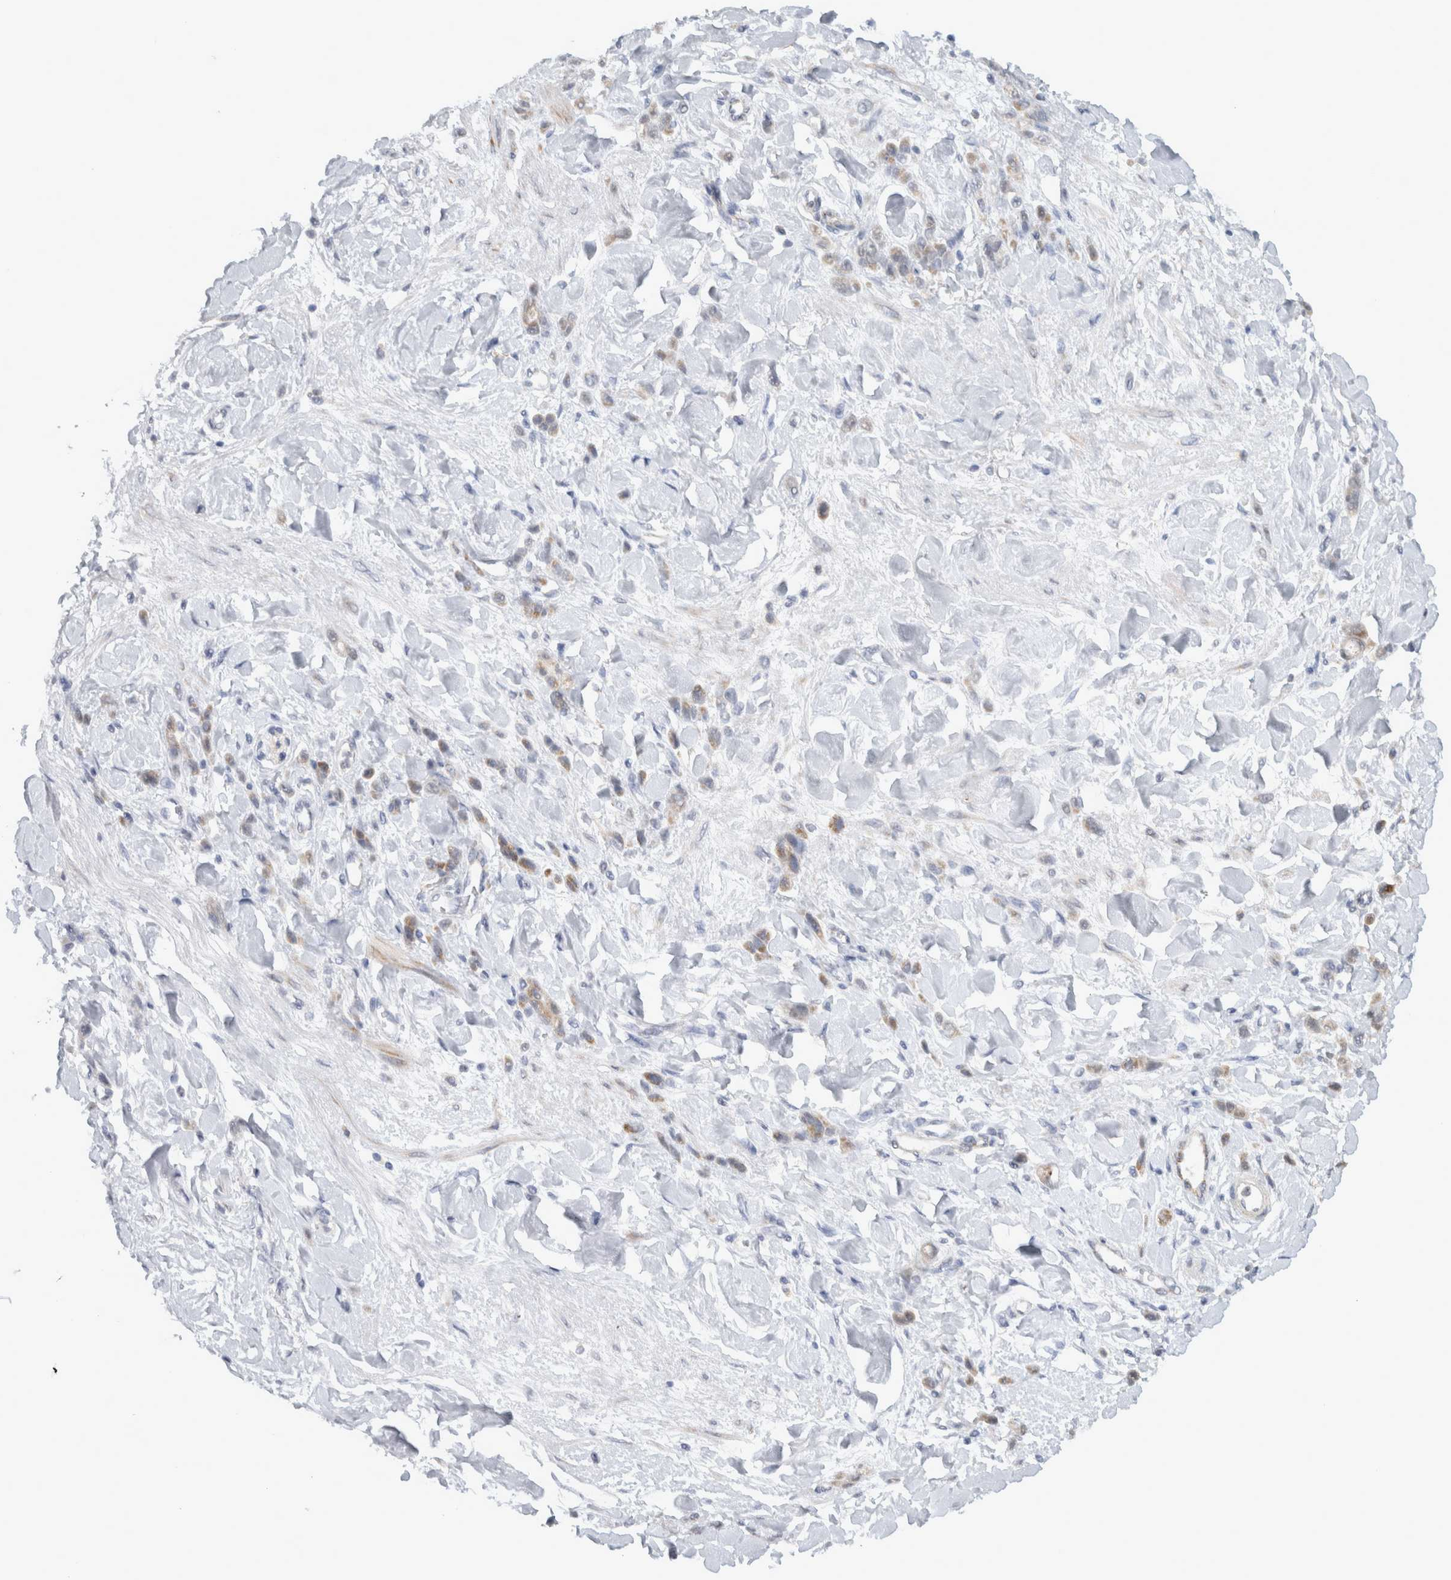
{"staining": {"intensity": "weak", "quantity": "<25%", "location": "cytoplasmic/membranous"}, "tissue": "stomach cancer", "cell_type": "Tumor cells", "image_type": "cancer", "snomed": [{"axis": "morphology", "description": "Normal tissue, NOS"}, {"axis": "morphology", "description": "Adenocarcinoma, NOS"}, {"axis": "topography", "description": "Stomach"}], "caption": "Stomach adenocarcinoma was stained to show a protein in brown. There is no significant expression in tumor cells.", "gene": "RAB18", "patient": {"sex": "male", "age": 82}}